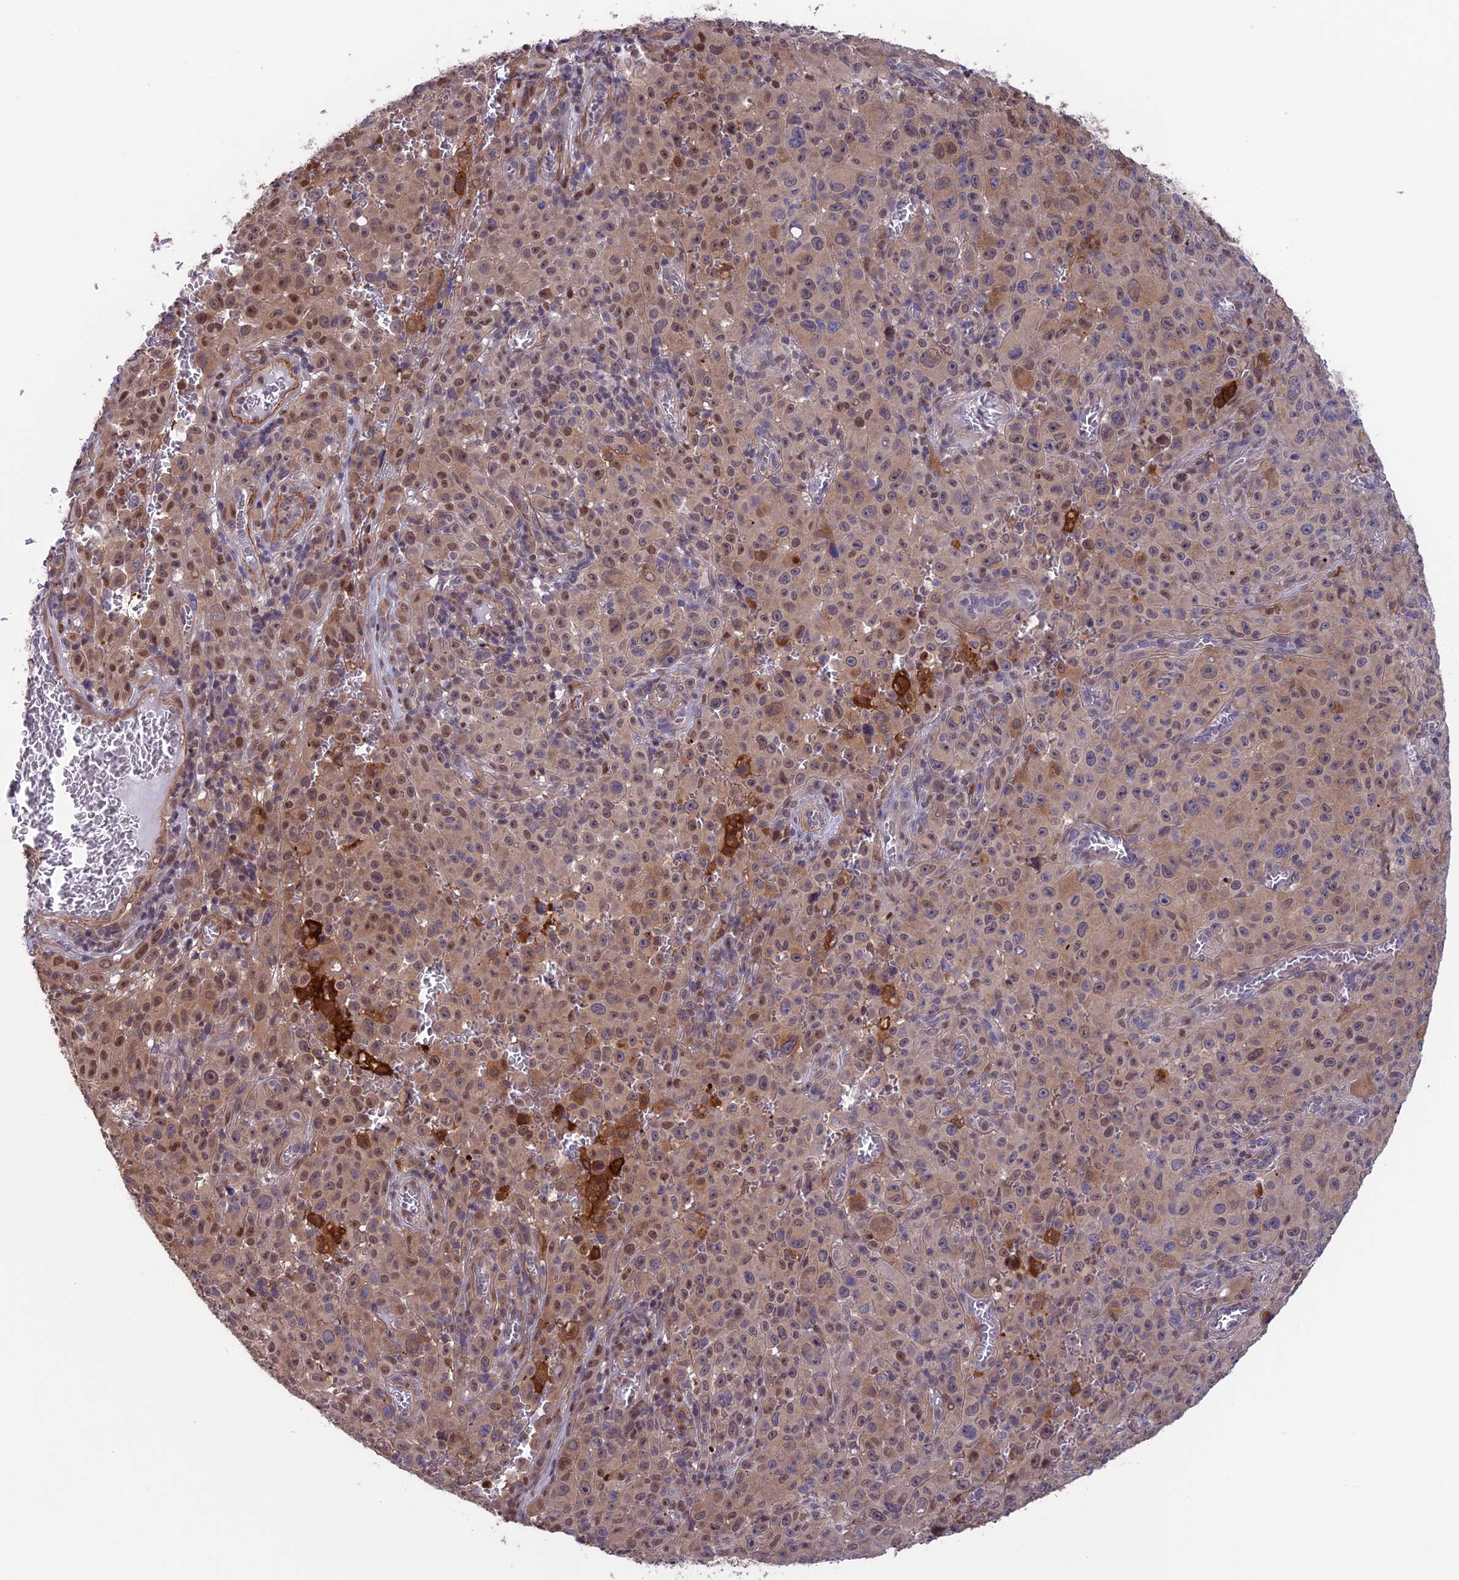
{"staining": {"intensity": "weak", "quantity": "25%-75%", "location": "cytoplasmic/membranous,nuclear"}, "tissue": "melanoma", "cell_type": "Tumor cells", "image_type": "cancer", "snomed": [{"axis": "morphology", "description": "Malignant melanoma, NOS"}, {"axis": "topography", "description": "Skin"}], "caption": "Immunohistochemical staining of human melanoma reveals low levels of weak cytoplasmic/membranous and nuclear staining in about 25%-75% of tumor cells.", "gene": "MAST2", "patient": {"sex": "female", "age": 82}}